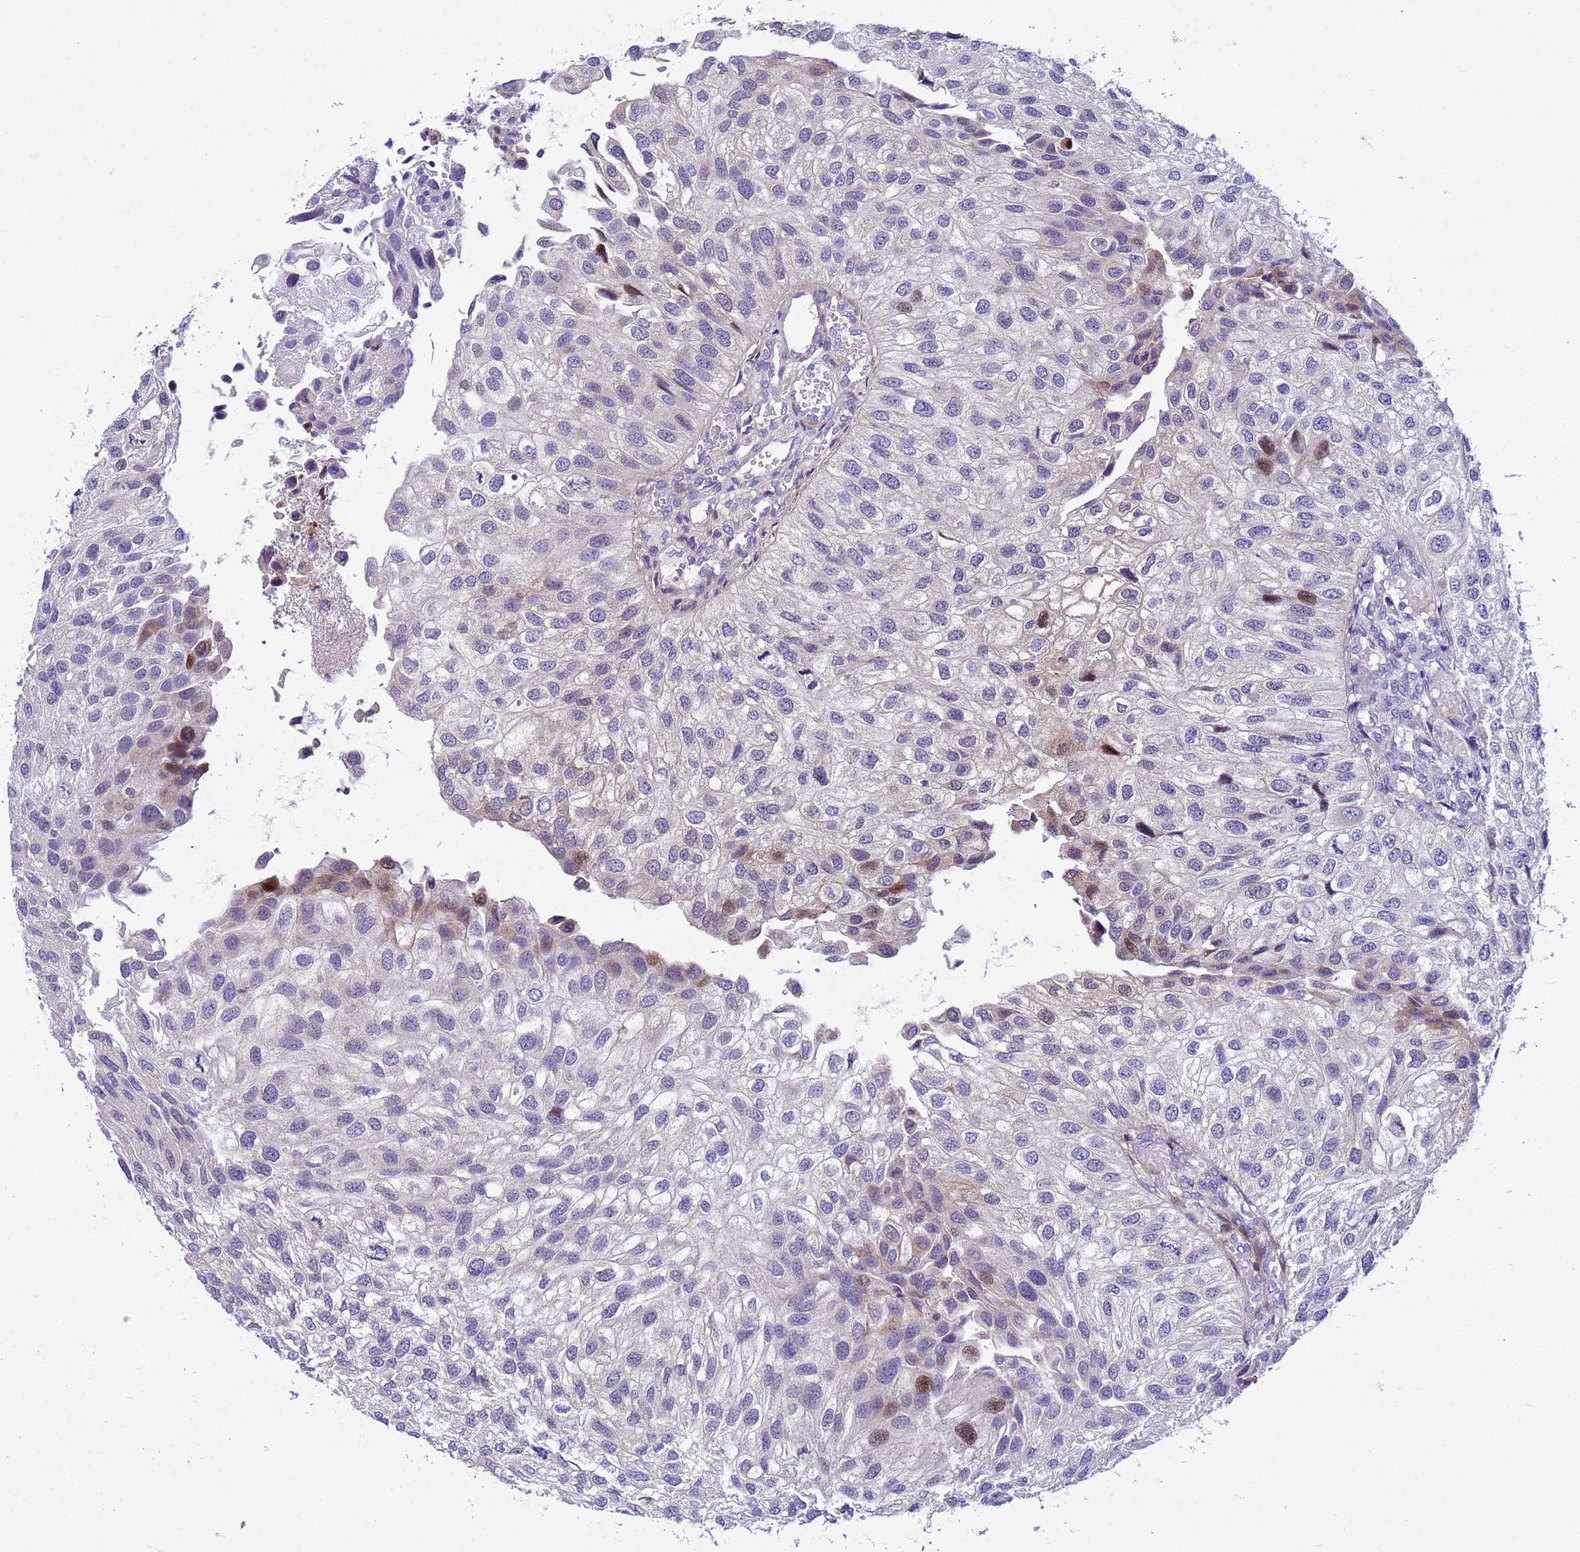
{"staining": {"intensity": "moderate", "quantity": "<25%", "location": "nuclear"}, "tissue": "urothelial cancer", "cell_type": "Tumor cells", "image_type": "cancer", "snomed": [{"axis": "morphology", "description": "Urothelial carcinoma, Low grade"}, {"axis": "topography", "description": "Urinary bladder"}], "caption": "Human urothelial cancer stained with a brown dye shows moderate nuclear positive expression in about <25% of tumor cells.", "gene": "P2RX7", "patient": {"sex": "female", "age": 89}}